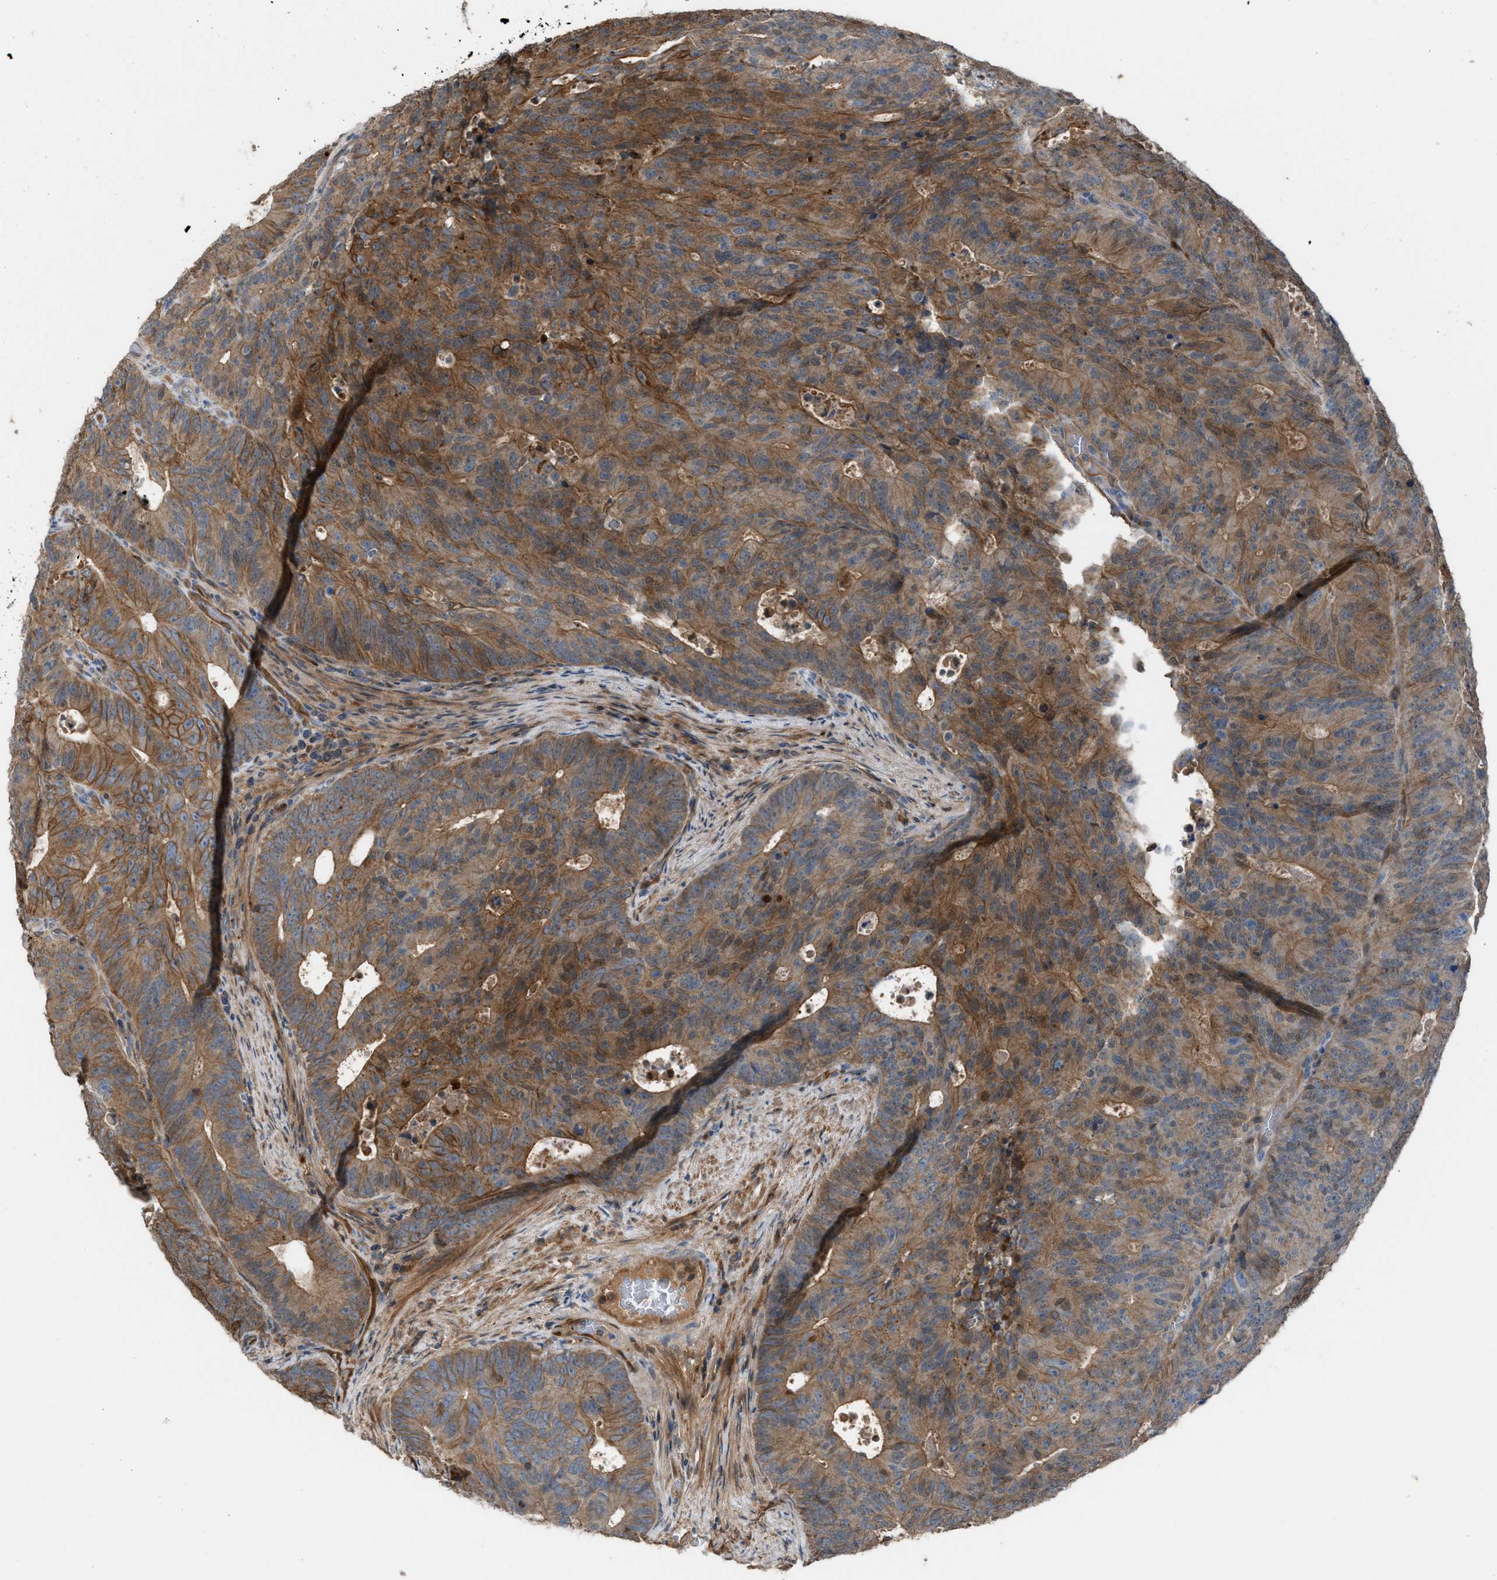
{"staining": {"intensity": "moderate", "quantity": ">75%", "location": "cytoplasmic/membranous"}, "tissue": "colorectal cancer", "cell_type": "Tumor cells", "image_type": "cancer", "snomed": [{"axis": "morphology", "description": "Adenocarcinoma, NOS"}, {"axis": "topography", "description": "Colon"}], "caption": "The photomicrograph reveals a brown stain indicating the presence of a protein in the cytoplasmic/membranous of tumor cells in colorectal cancer.", "gene": "TPK1", "patient": {"sex": "male", "age": 87}}